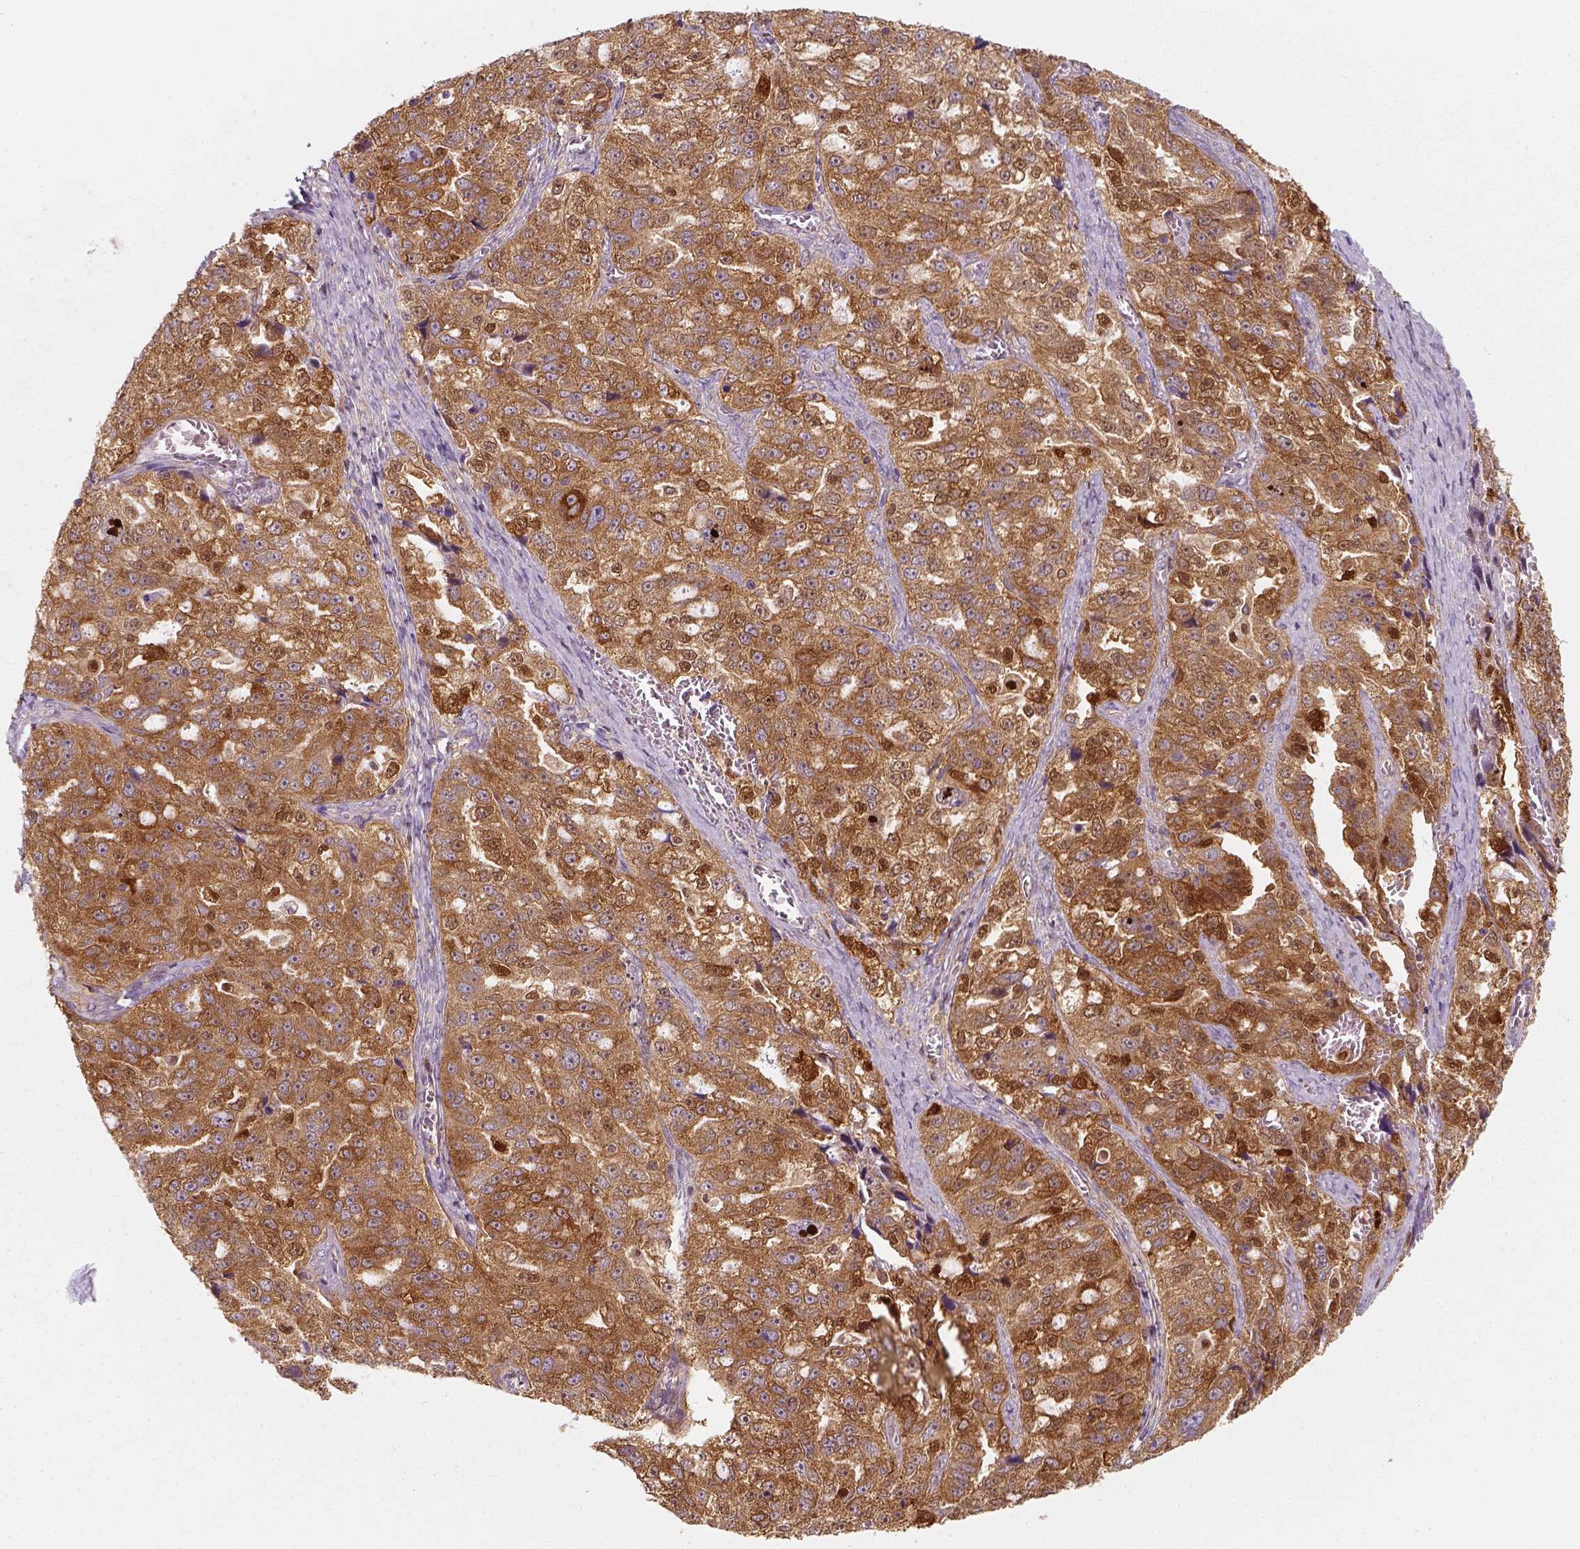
{"staining": {"intensity": "moderate", "quantity": ">75%", "location": "cytoplasmic/membranous"}, "tissue": "ovarian cancer", "cell_type": "Tumor cells", "image_type": "cancer", "snomed": [{"axis": "morphology", "description": "Cystadenocarcinoma, serous, NOS"}, {"axis": "topography", "description": "Ovary"}], "caption": "Human ovarian serous cystadenocarcinoma stained for a protein (brown) displays moderate cytoplasmic/membranous positive positivity in about >75% of tumor cells.", "gene": "SQSTM1", "patient": {"sex": "female", "age": 51}}